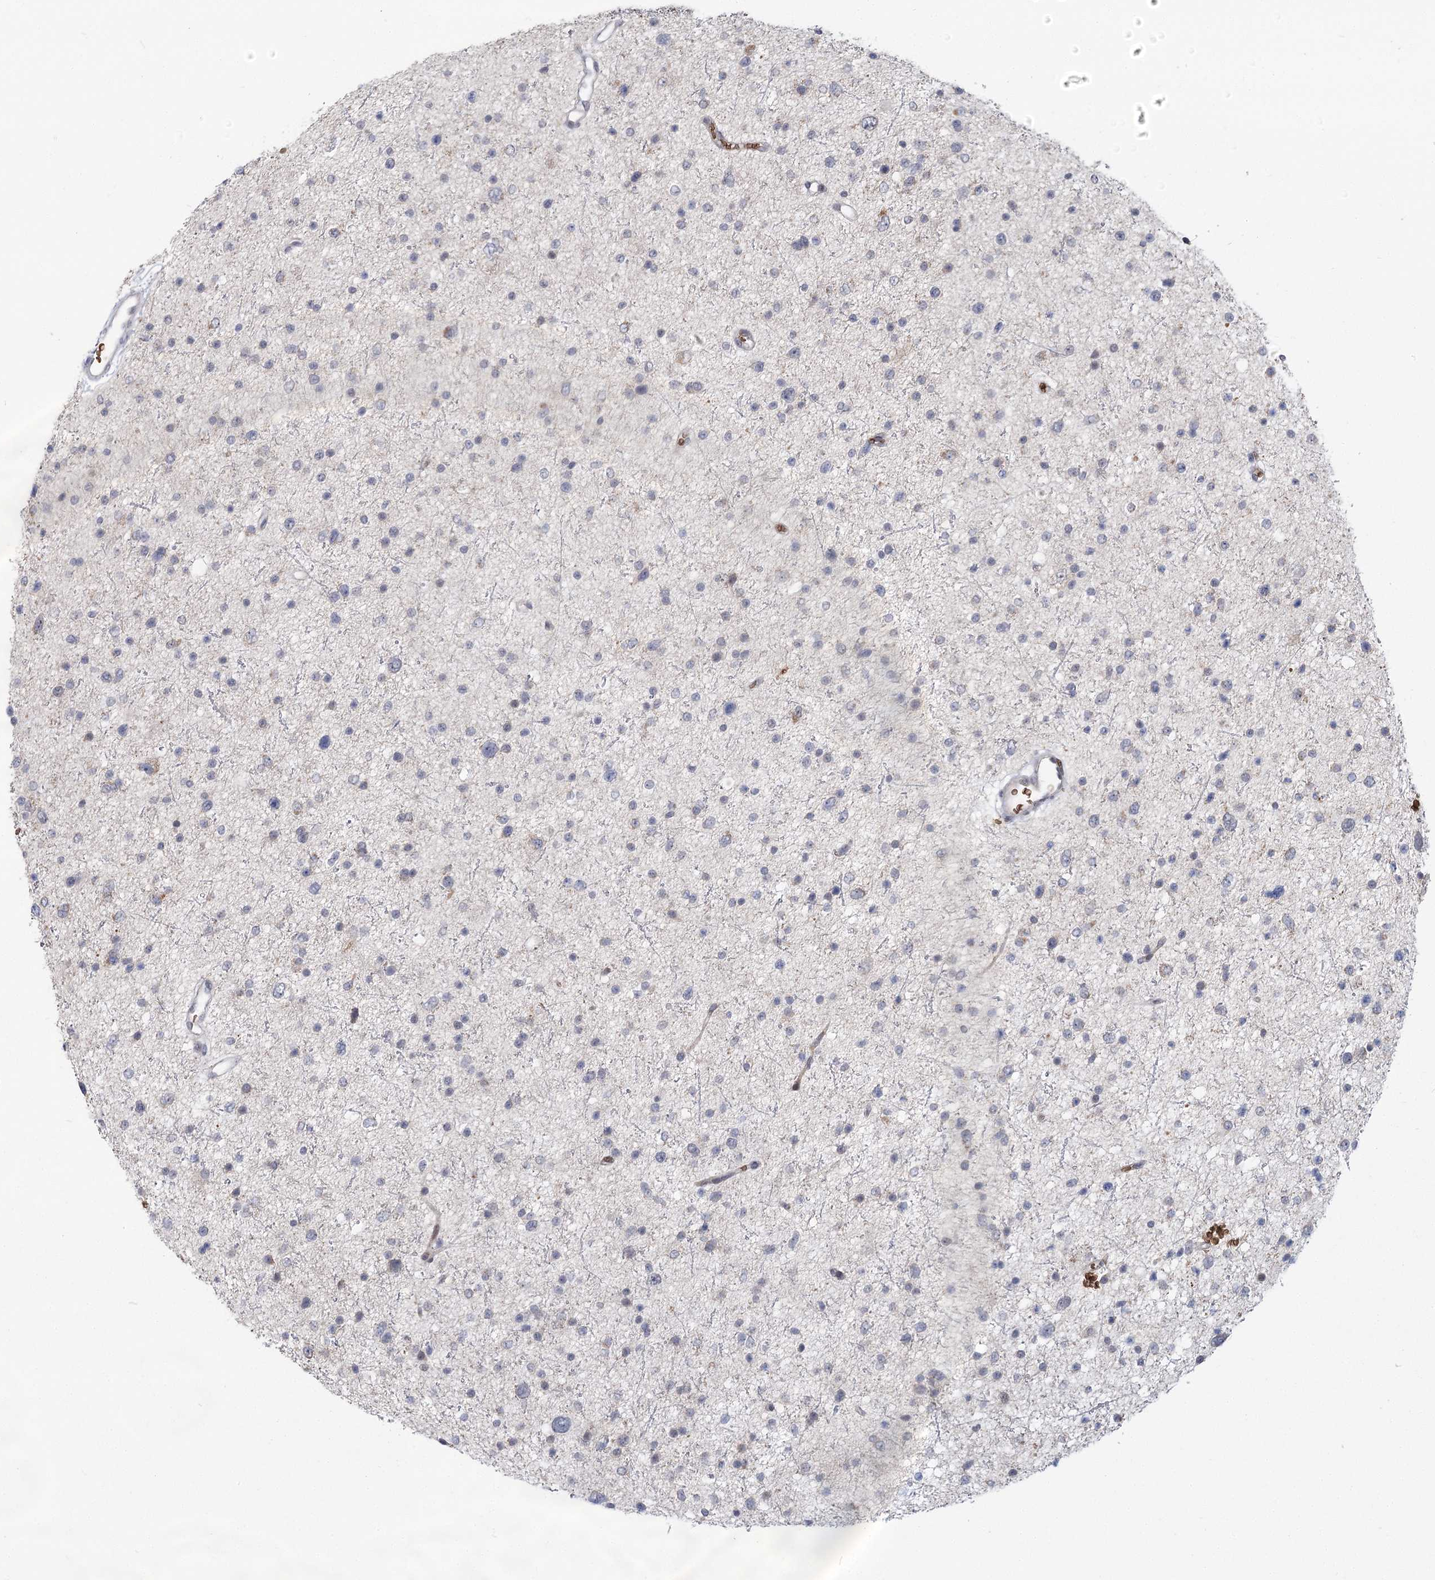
{"staining": {"intensity": "negative", "quantity": "none", "location": "none"}, "tissue": "glioma", "cell_type": "Tumor cells", "image_type": "cancer", "snomed": [{"axis": "morphology", "description": "Glioma, malignant, Low grade"}, {"axis": "topography", "description": "Brain"}], "caption": "An immunohistochemistry histopathology image of glioma is shown. There is no staining in tumor cells of glioma.", "gene": "NSMCE4A", "patient": {"sex": "female", "age": 37}}